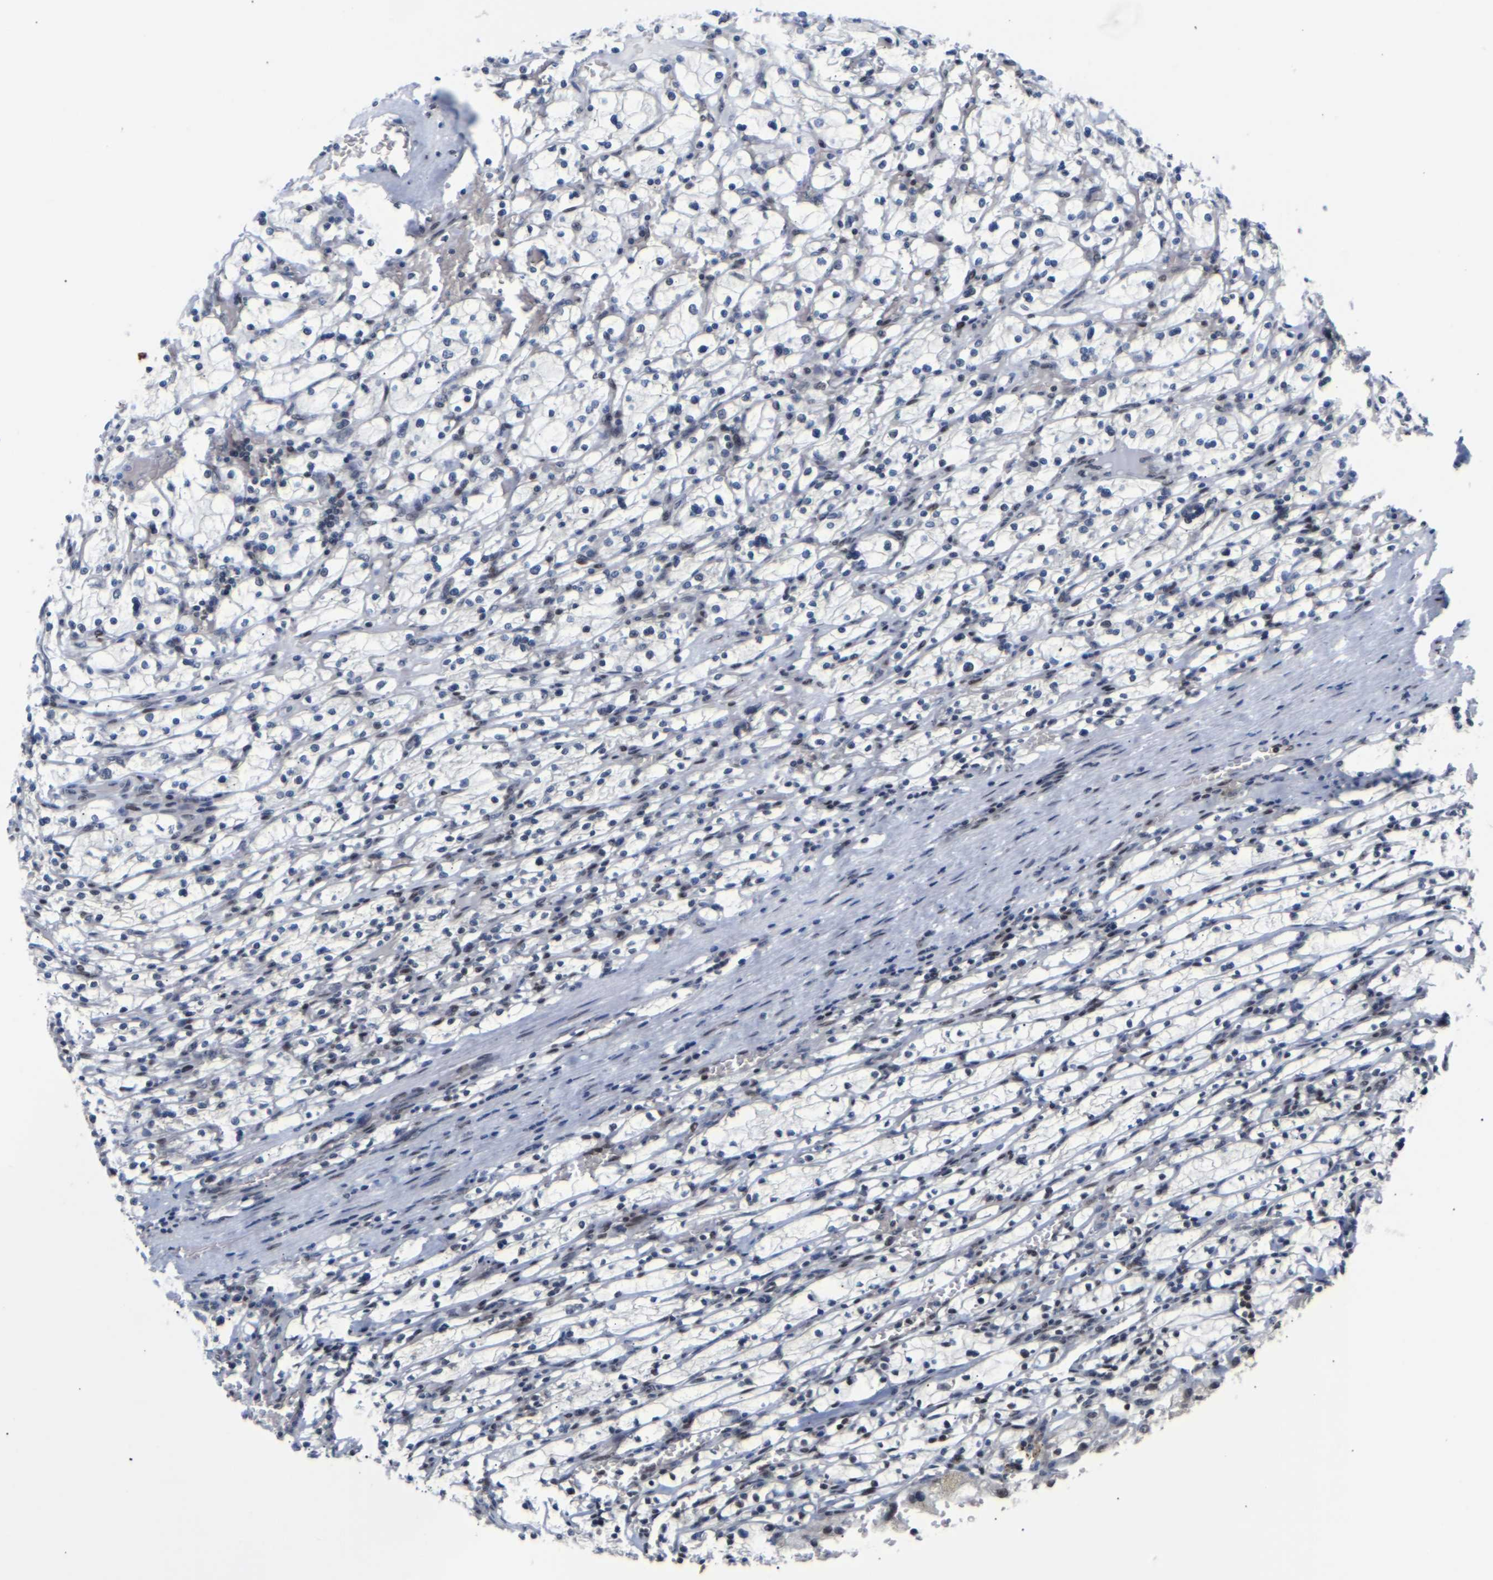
{"staining": {"intensity": "negative", "quantity": "none", "location": "none"}, "tissue": "renal cancer", "cell_type": "Tumor cells", "image_type": "cancer", "snomed": [{"axis": "morphology", "description": "Adenocarcinoma, NOS"}, {"axis": "topography", "description": "Kidney"}], "caption": "This photomicrograph is of adenocarcinoma (renal) stained with immunohistochemistry (IHC) to label a protein in brown with the nuclei are counter-stained blue. There is no expression in tumor cells.", "gene": "SSBP2", "patient": {"sex": "female", "age": 83}}